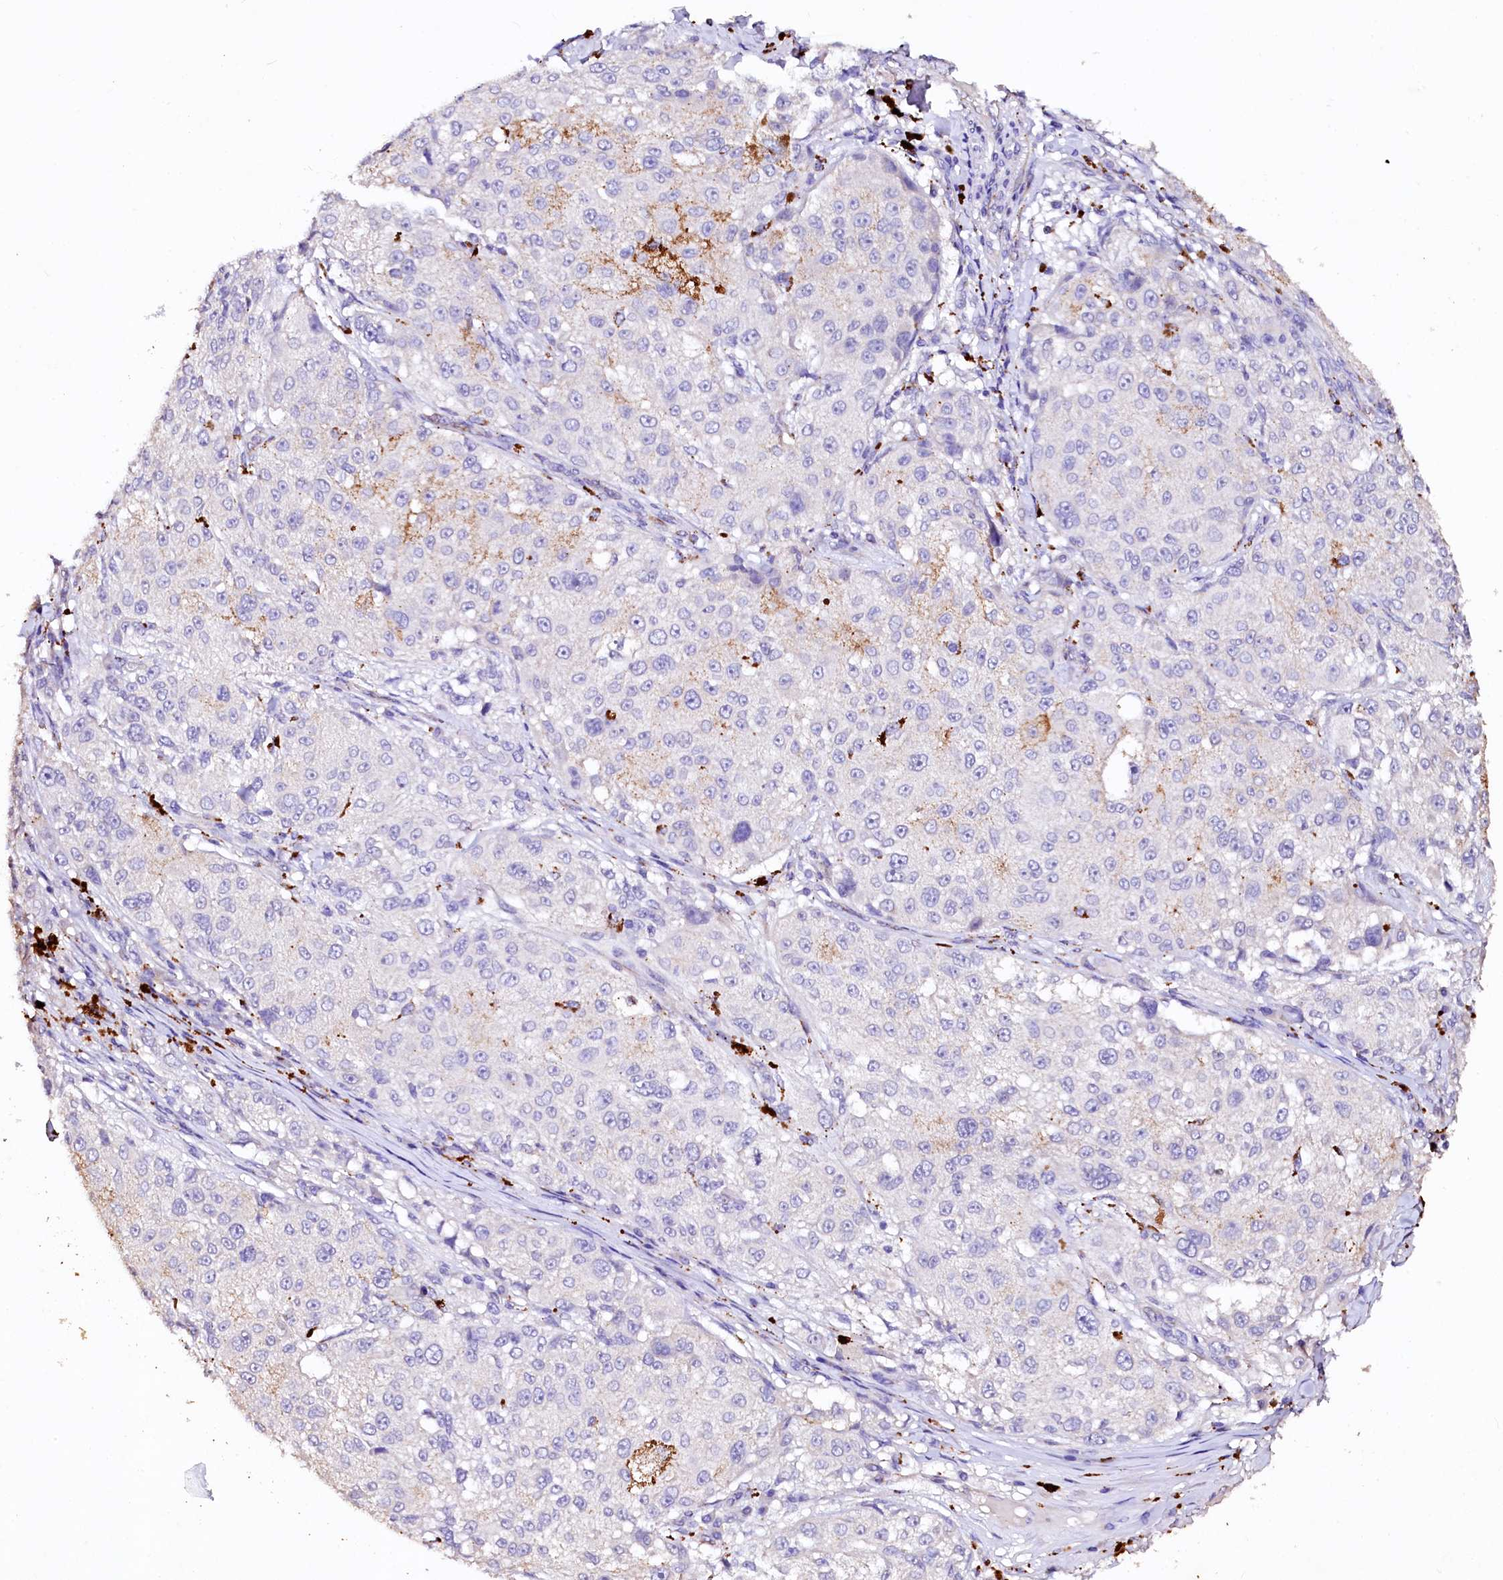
{"staining": {"intensity": "negative", "quantity": "none", "location": "none"}, "tissue": "melanoma", "cell_type": "Tumor cells", "image_type": "cancer", "snomed": [{"axis": "morphology", "description": "Necrosis, NOS"}, {"axis": "morphology", "description": "Malignant melanoma, NOS"}, {"axis": "topography", "description": "Skin"}], "caption": "This is an immunohistochemistry photomicrograph of melanoma. There is no positivity in tumor cells.", "gene": "VPS36", "patient": {"sex": "female", "age": 87}}